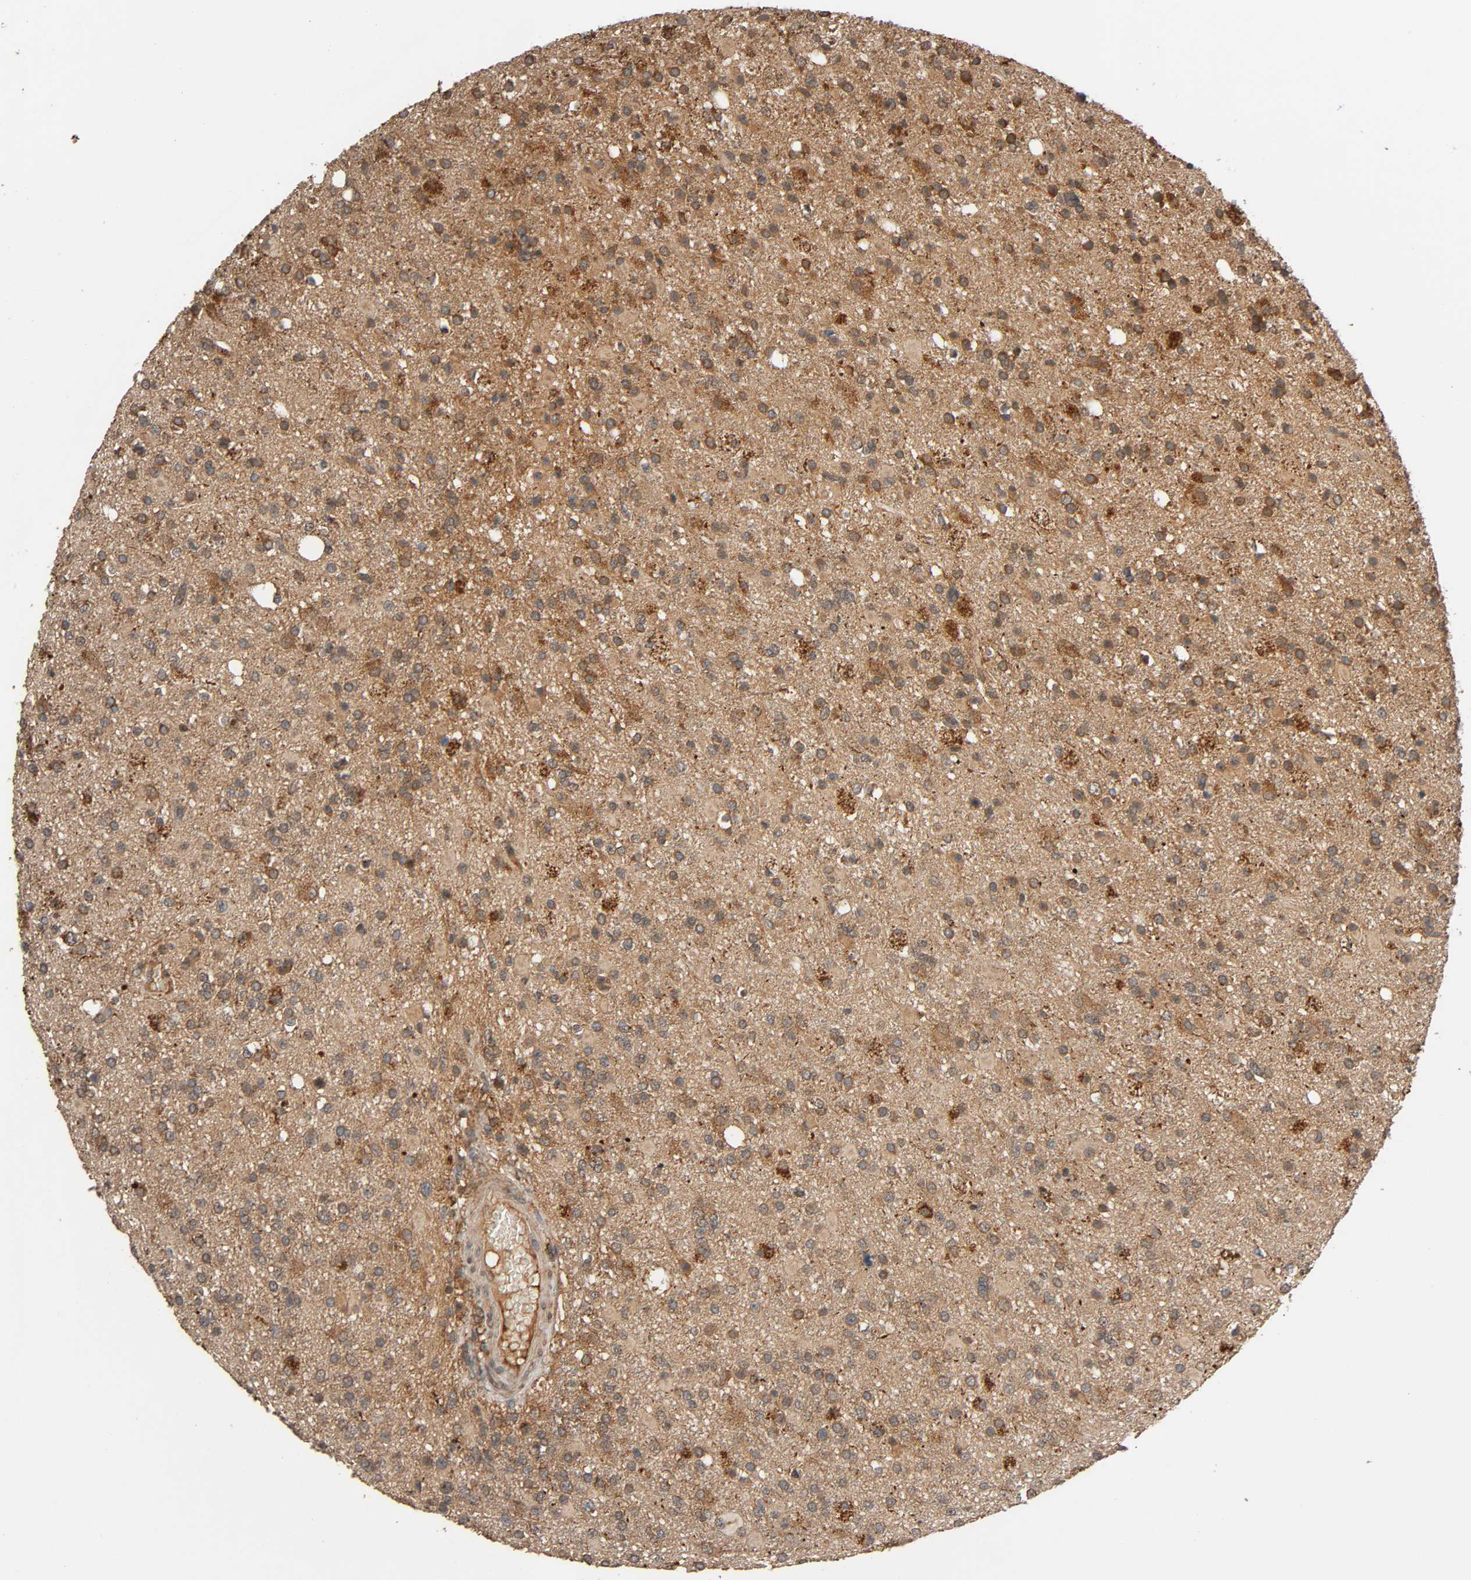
{"staining": {"intensity": "strong", "quantity": ">75%", "location": "cytoplasmic/membranous"}, "tissue": "glioma", "cell_type": "Tumor cells", "image_type": "cancer", "snomed": [{"axis": "morphology", "description": "Glioma, malignant, High grade"}, {"axis": "topography", "description": "Brain"}], "caption": "Malignant high-grade glioma stained for a protein exhibits strong cytoplasmic/membranous positivity in tumor cells.", "gene": "MAP3K8", "patient": {"sex": "male", "age": 33}}